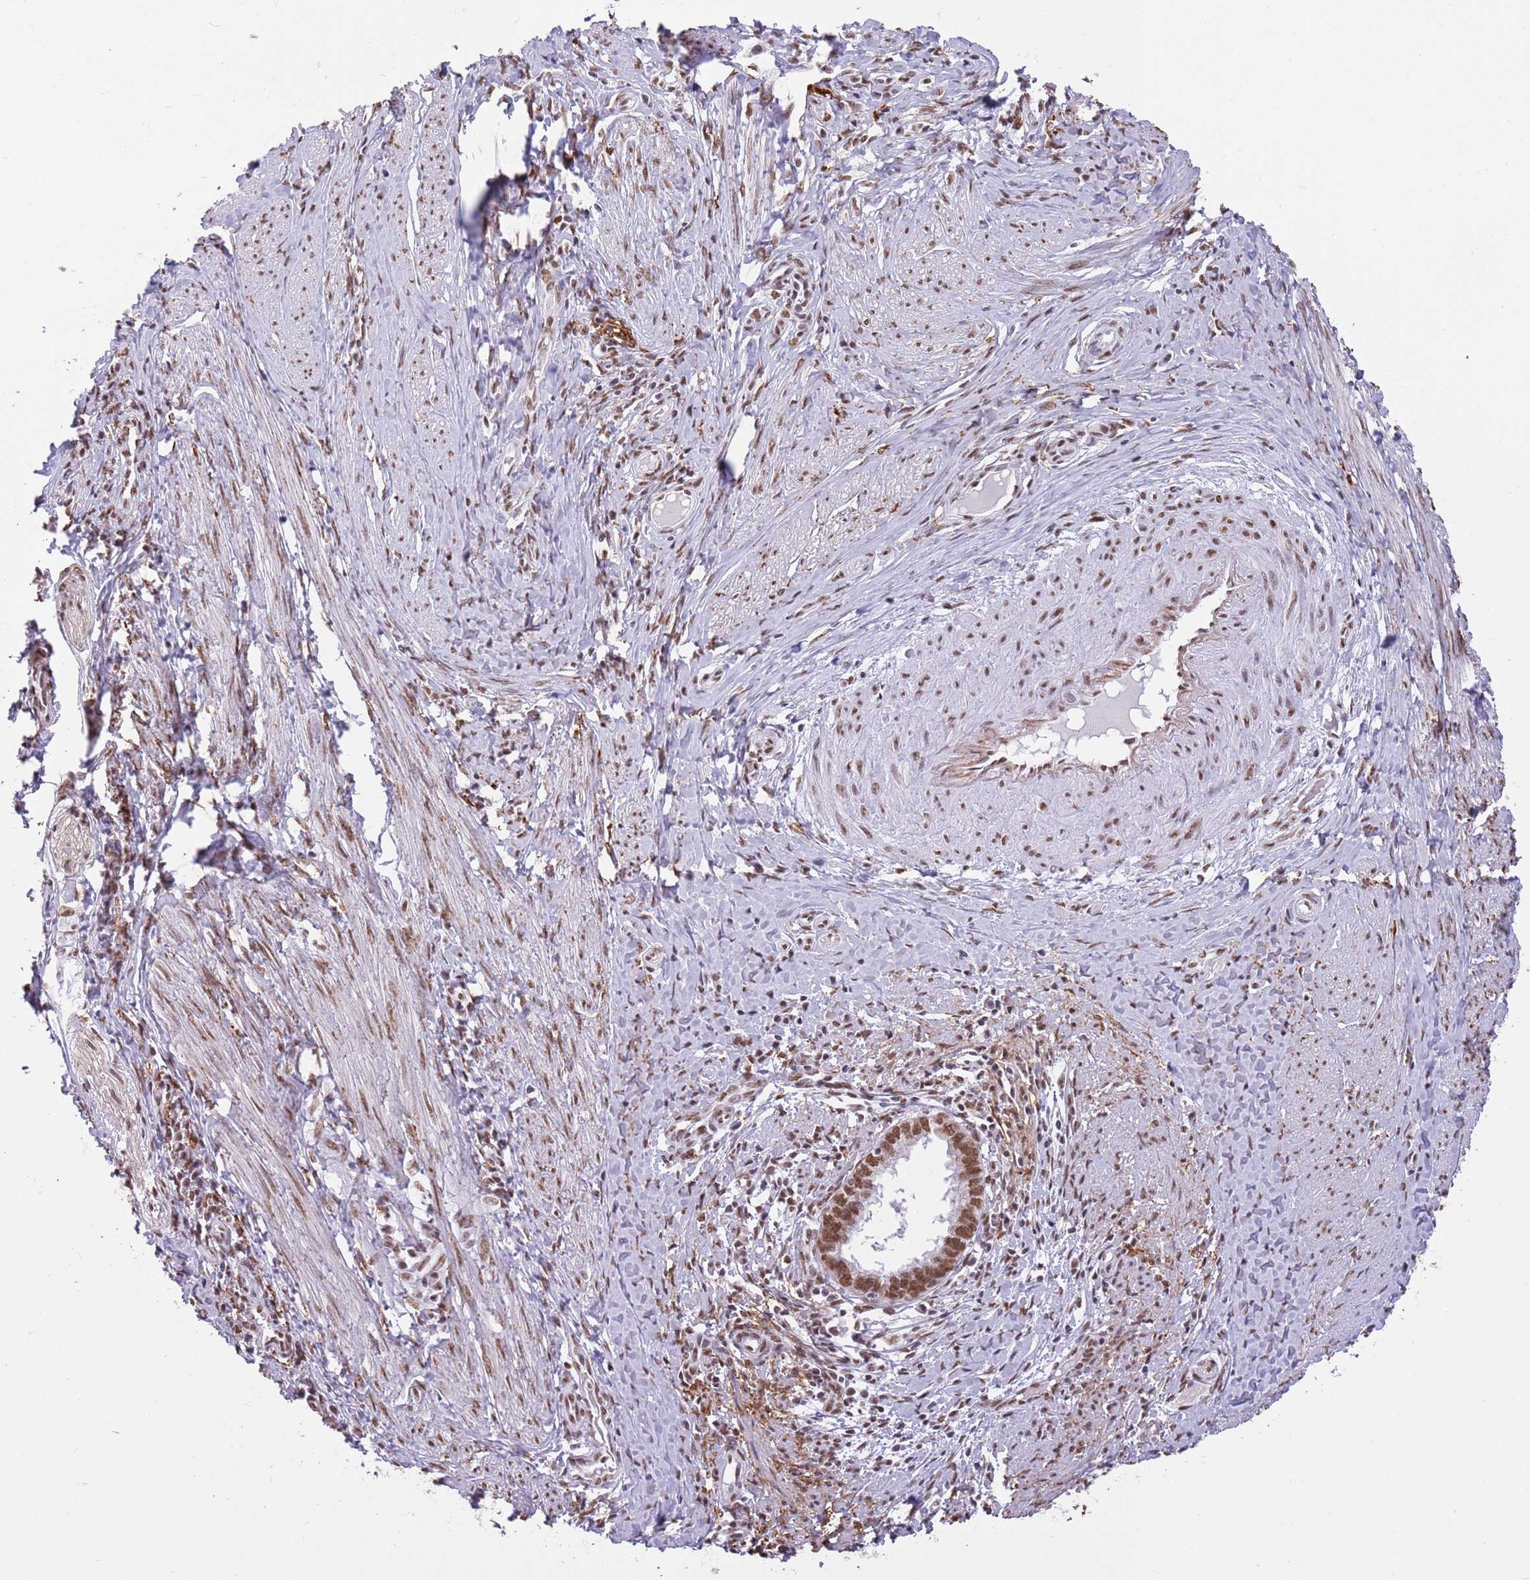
{"staining": {"intensity": "moderate", "quantity": ">75%", "location": "nuclear"}, "tissue": "cervical cancer", "cell_type": "Tumor cells", "image_type": "cancer", "snomed": [{"axis": "morphology", "description": "Adenocarcinoma, NOS"}, {"axis": "topography", "description": "Cervix"}], "caption": "Cervical adenocarcinoma stained with a protein marker exhibits moderate staining in tumor cells.", "gene": "TRIM32", "patient": {"sex": "female", "age": 36}}